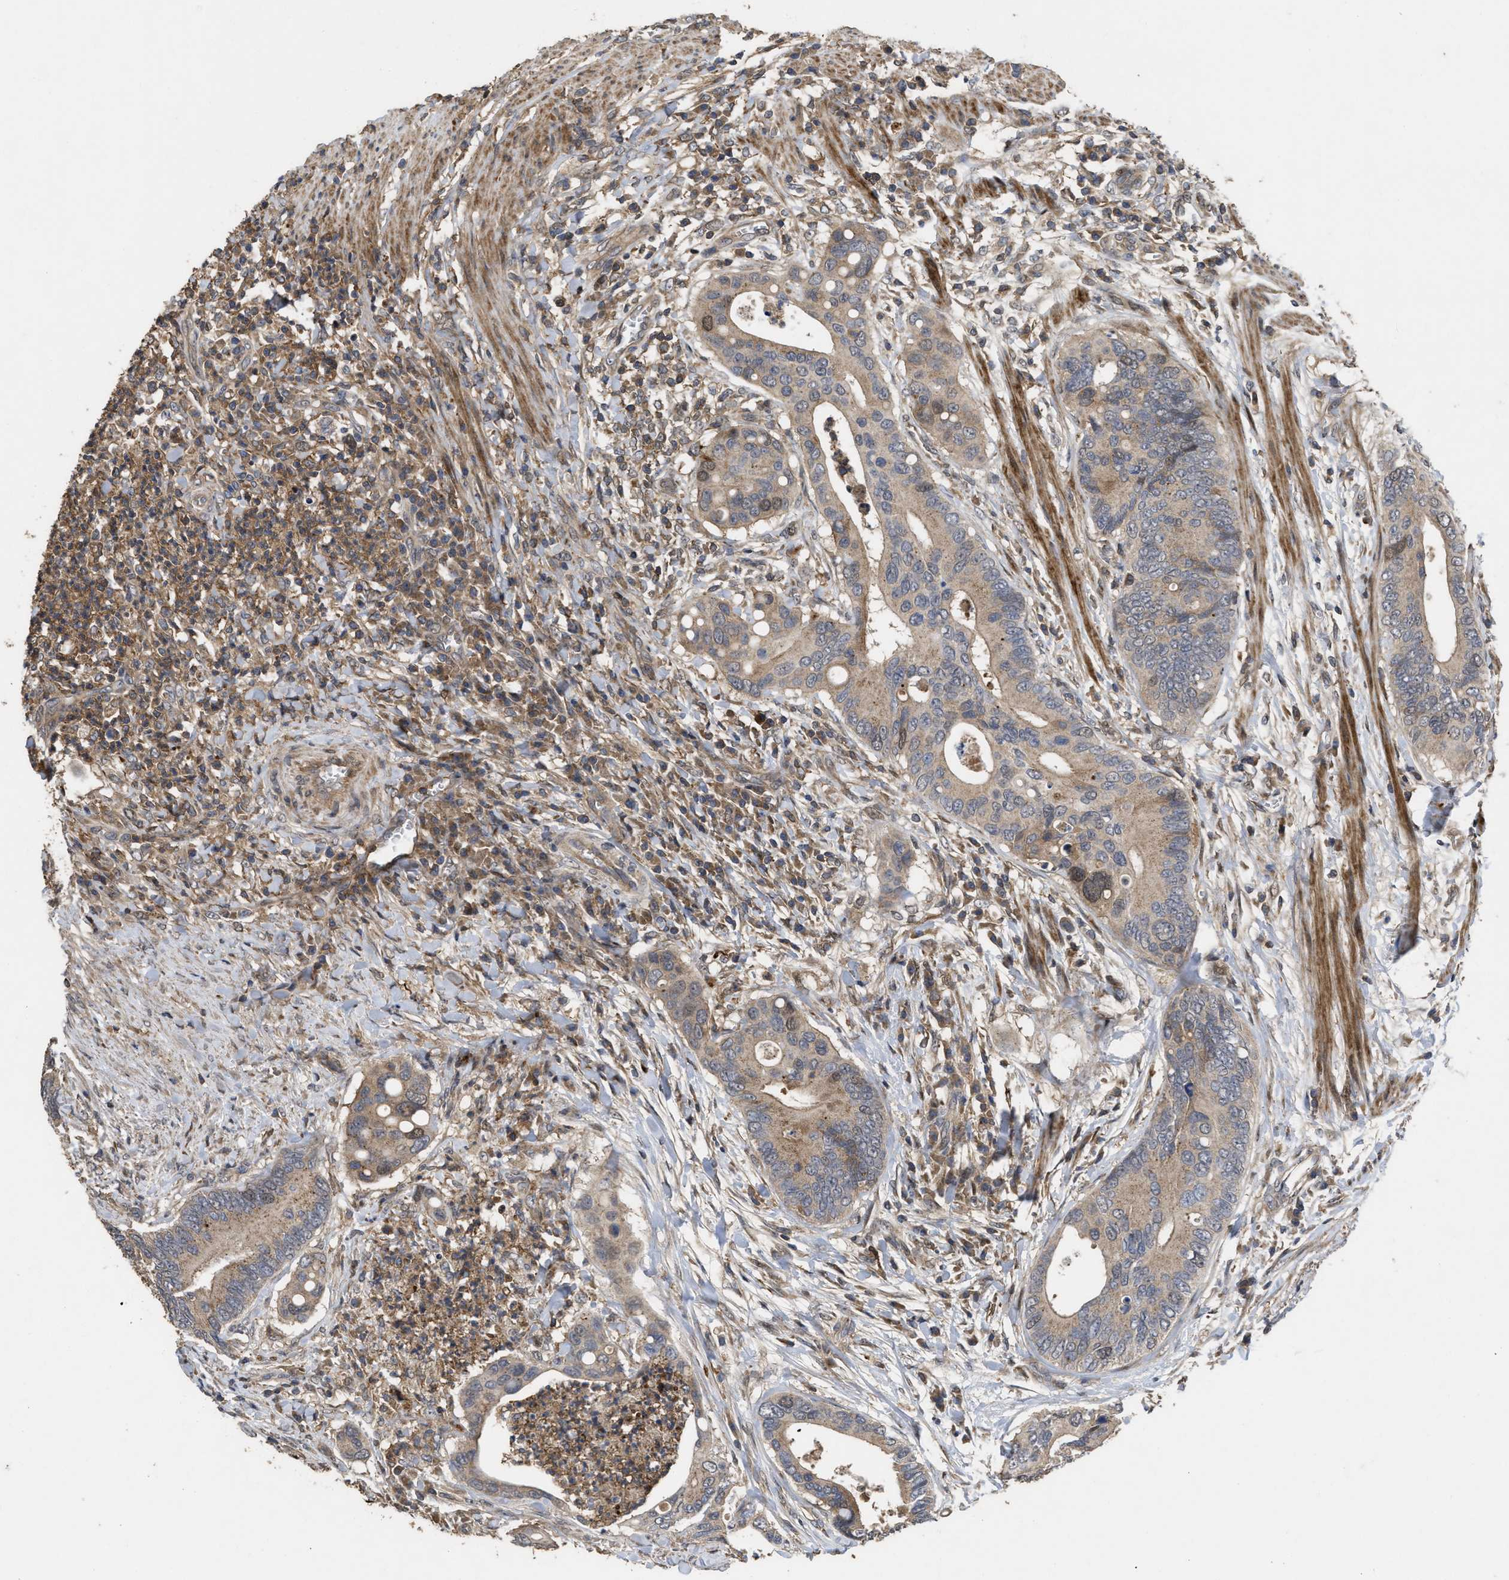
{"staining": {"intensity": "moderate", "quantity": ">75%", "location": "cytoplasmic/membranous,nuclear"}, "tissue": "colorectal cancer", "cell_type": "Tumor cells", "image_type": "cancer", "snomed": [{"axis": "morphology", "description": "Inflammation, NOS"}, {"axis": "morphology", "description": "Adenocarcinoma, NOS"}, {"axis": "topography", "description": "Colon"}], "caption": "Moderate cytoplasmic/membranous and nuclear expression for a protein is present in about >75% of tumor cells of colorectal cancer using immunohistochemistry.", "gene": "CBR3", "patient": {"sex": "male", "age": 72}}